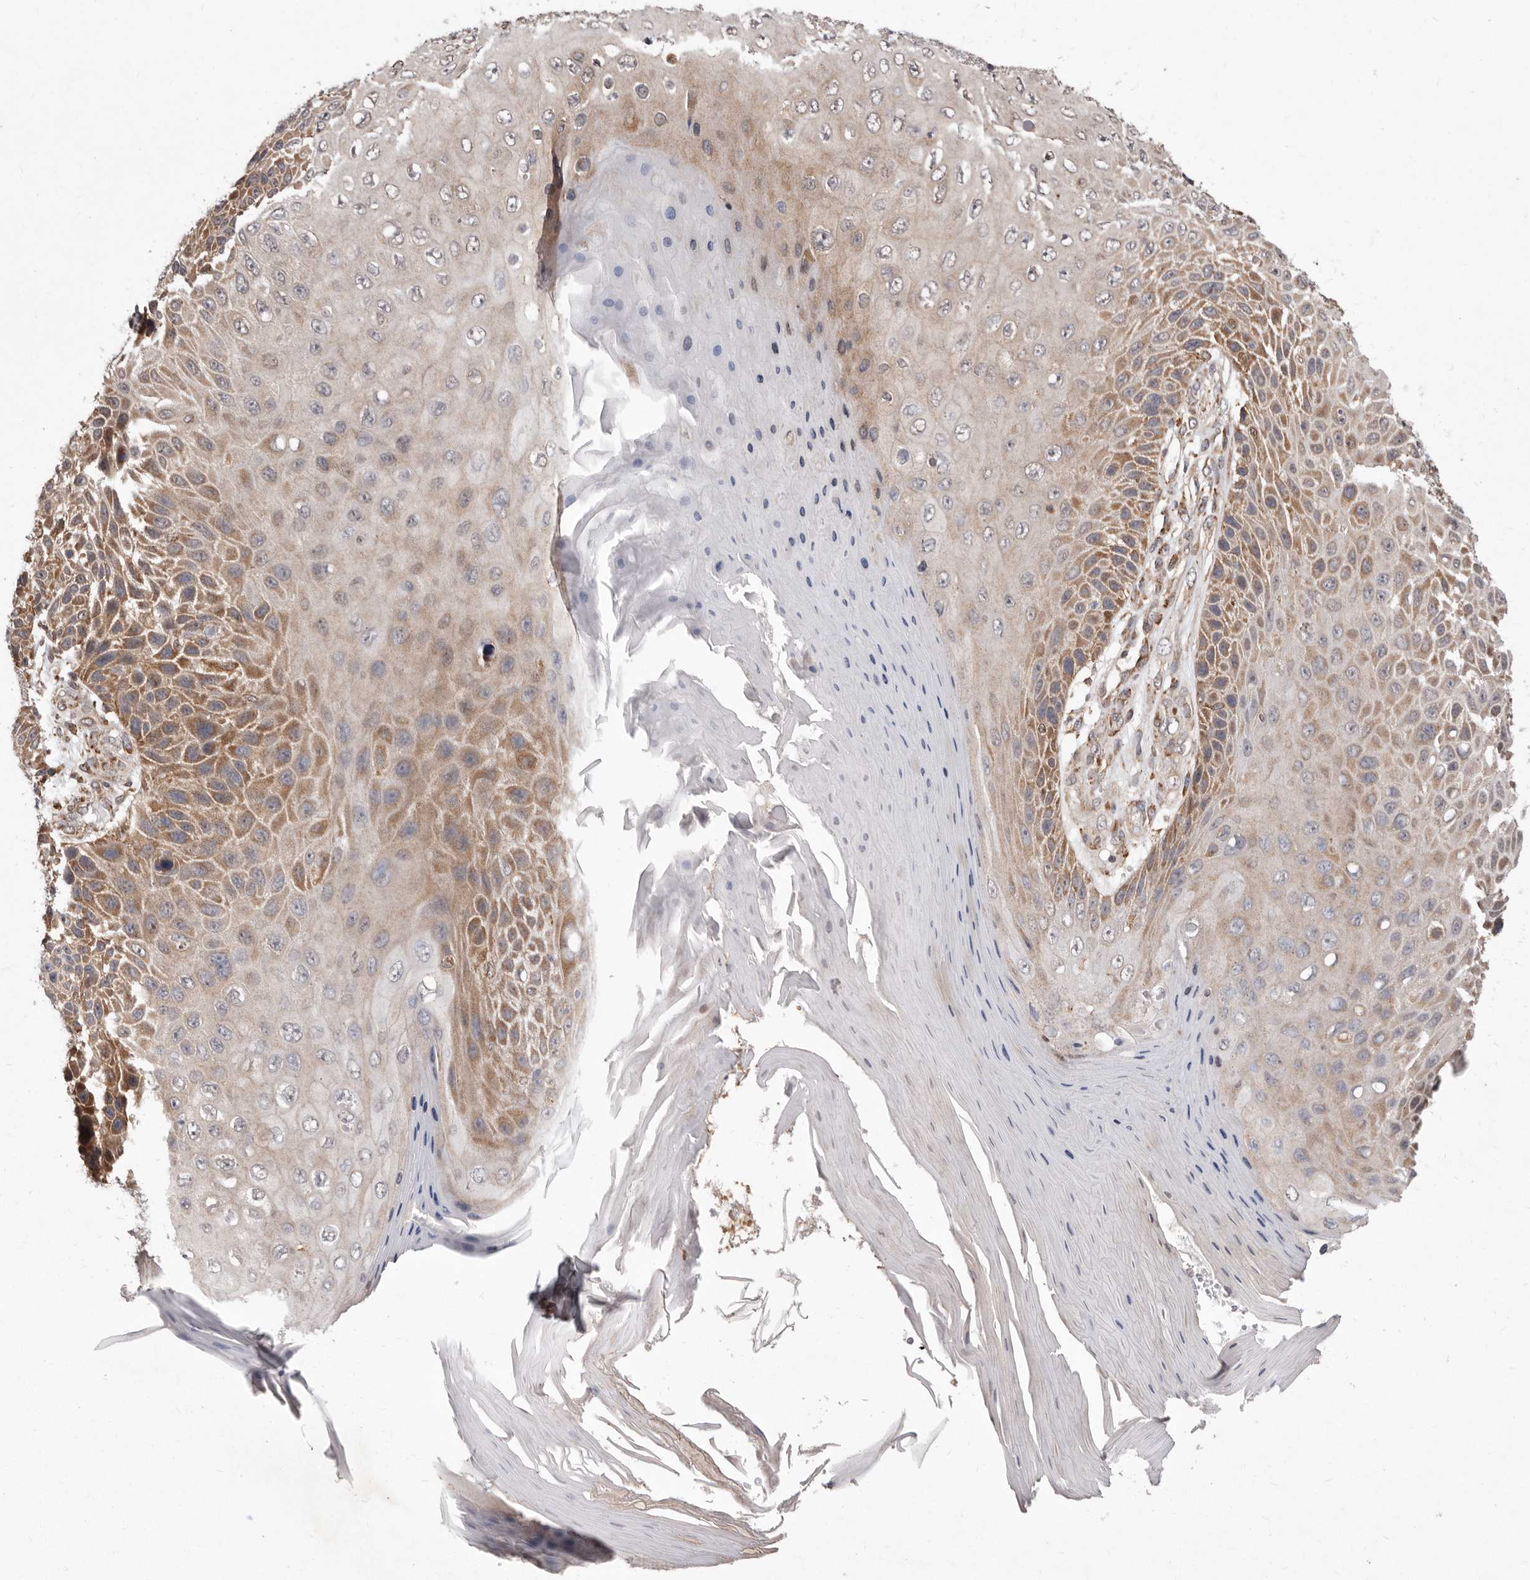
{"staining": {"intensity": "moderate", "quantity": "25%-75%", "location": "cytoplasmic/membranous"}, "tissue": "skin cancer", "cell_type": "Tumor cells", "image_type": "cancer", "snomed": [{"axis": "morphology", "description": "Squamous cell carcinoma, NOS"}, {"axis": "topography", "description": "Skin"}], "caption": "A brown stain highlights moderate cytoplasmic/membranous staining of a protein in human squamous cell carcinoma (skin) tumor cells.", "gene": "RRM2B", "patient": {"sex": "female", "age": 88}}